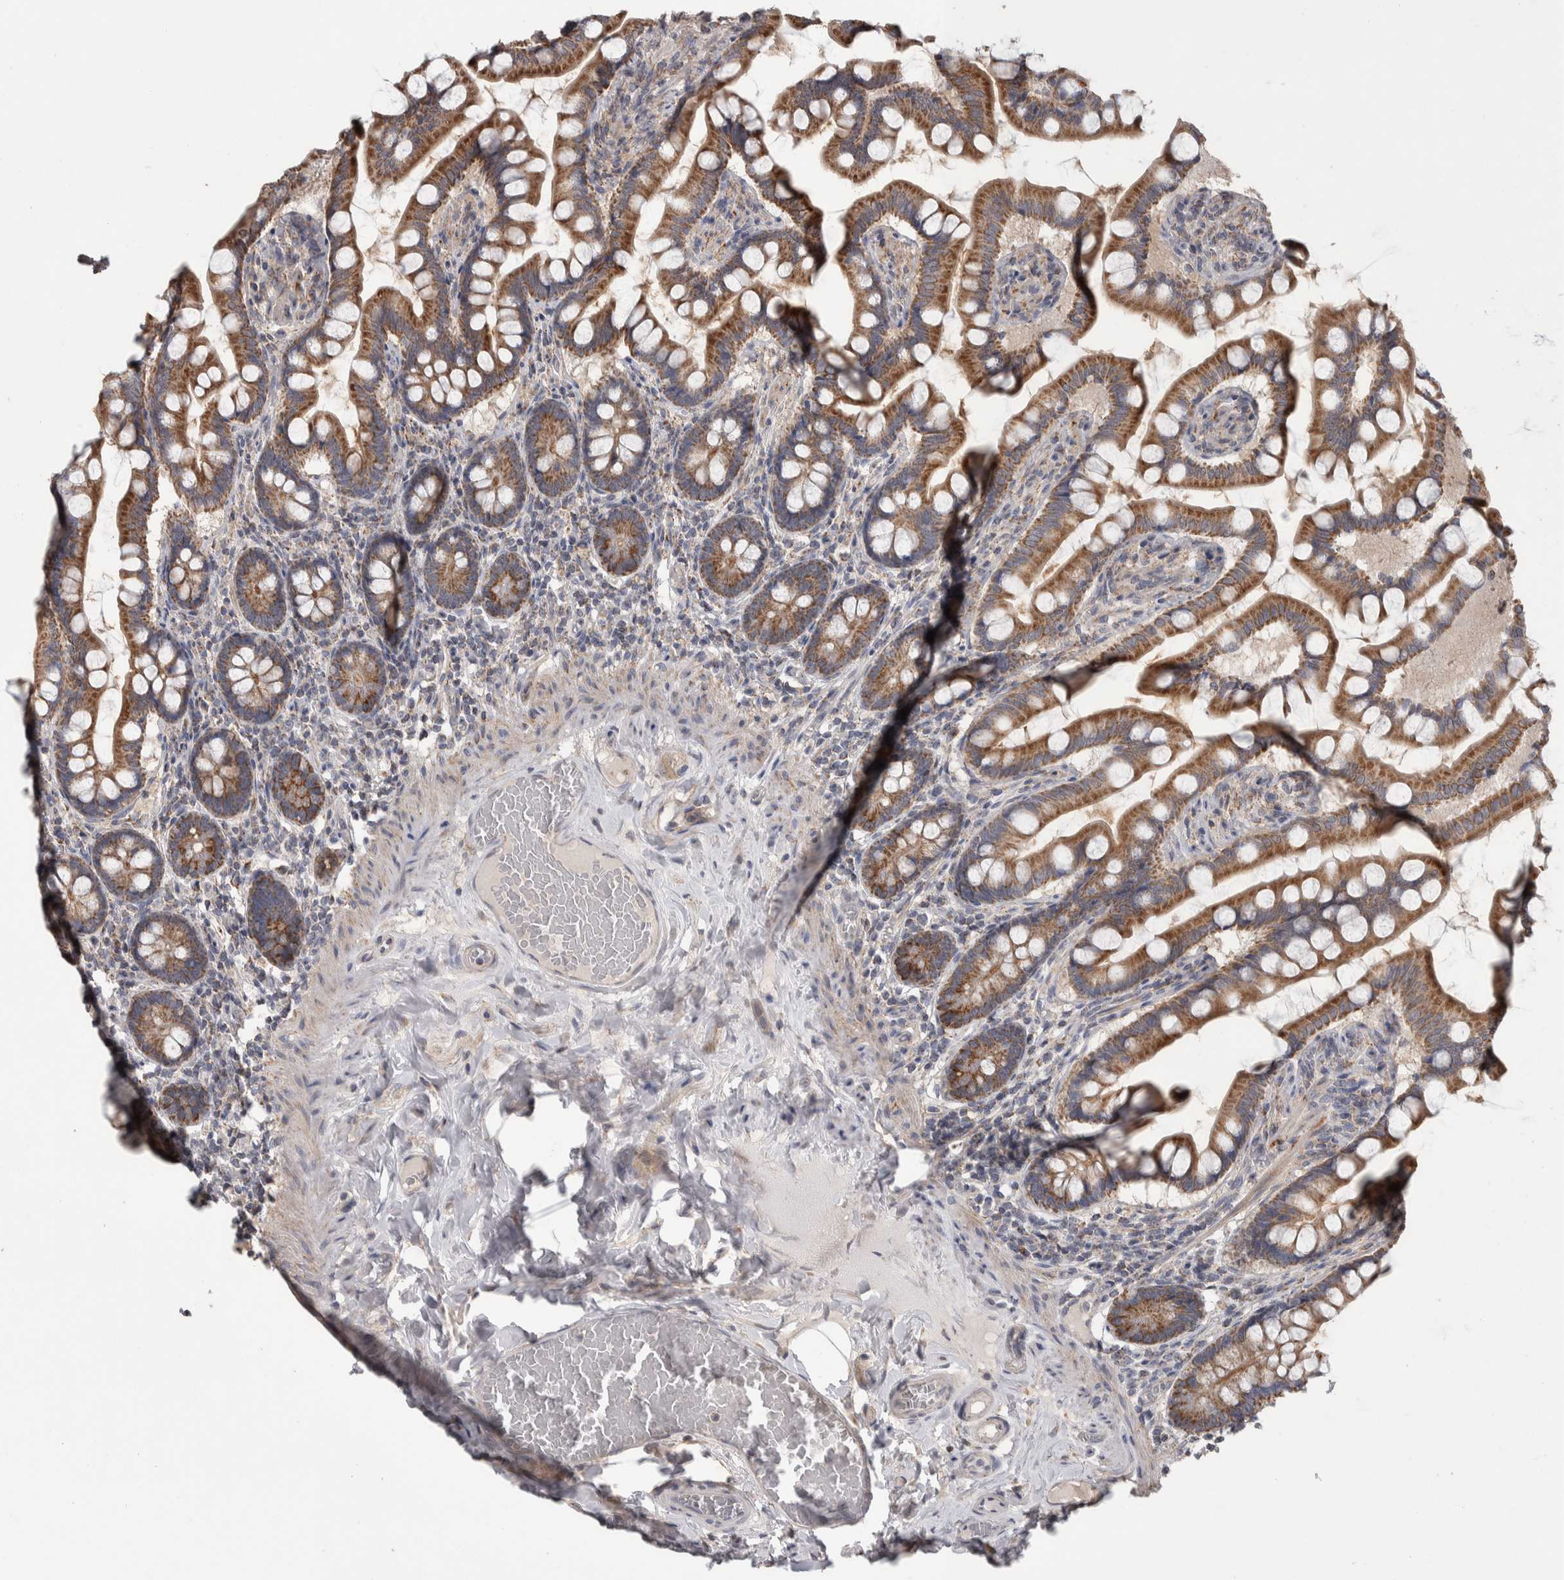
{"staining": {"intensity": "moderate", "quantity": ">75%", "location": "cytoplasmic/membranous"}, "tissue": "small intestine", "cell_type": "Glandular cells", "image_type": "normal", "snomed": [{"axis": "morphology", "description": "Normal tissue, NOS"}, {"axis": "topography", "description": "Small intestine"}], "caption": "Moderate cytoplasmic/membranous staining for a protein is appreciated in about >75% of glandular cells of benign small intestine using immunohistochemistry.", "gene": "SCO1", "patient": {"sex": "male", "age": 41}}